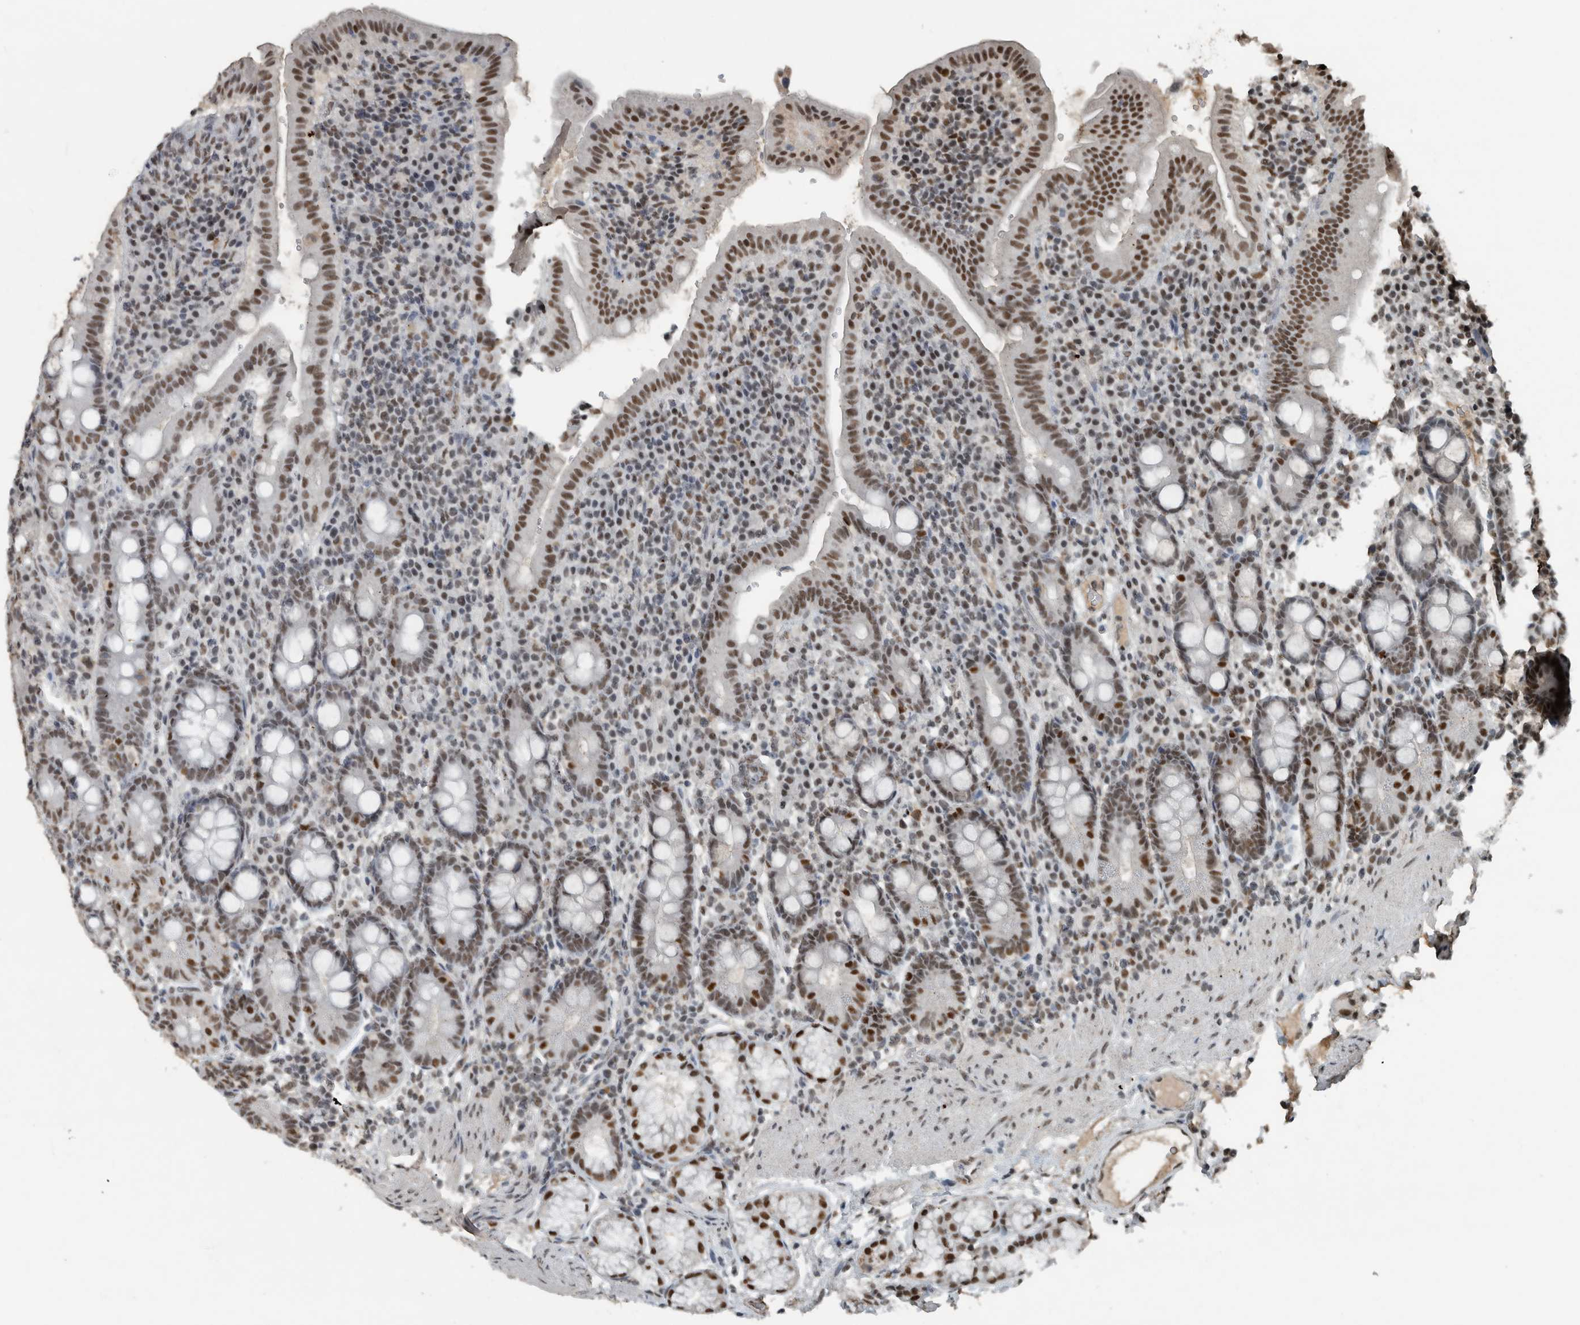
{"staining": {"intensity": "strong", "quantity": "25%-75%", "location": "nuclear"}, "tissue": "duodenum", "cell_type": "Glandular cells", "image_type": "normal", "snomed": [{"axis": "morphology", "description": "Normal tissue, NOS"}, {"axis": "morphology", "description": "Adenocarcinoma, NOS"}, {"axis": "topography", "description": "Pancreas"}, {"axis": "topography", "description": "Duodenum"}], "caption": "A brown stain labels strong nuclear staining of a protein in glandular cells of benign human duodenum. Using DAB (3,3'-diaminobenzidine) (brown) and hematoxylin (blue) stains, captured at high magnification using brightfield microscopy.", "gene": "ZNF24", "patient": {"sex": "male", "age": 50}}